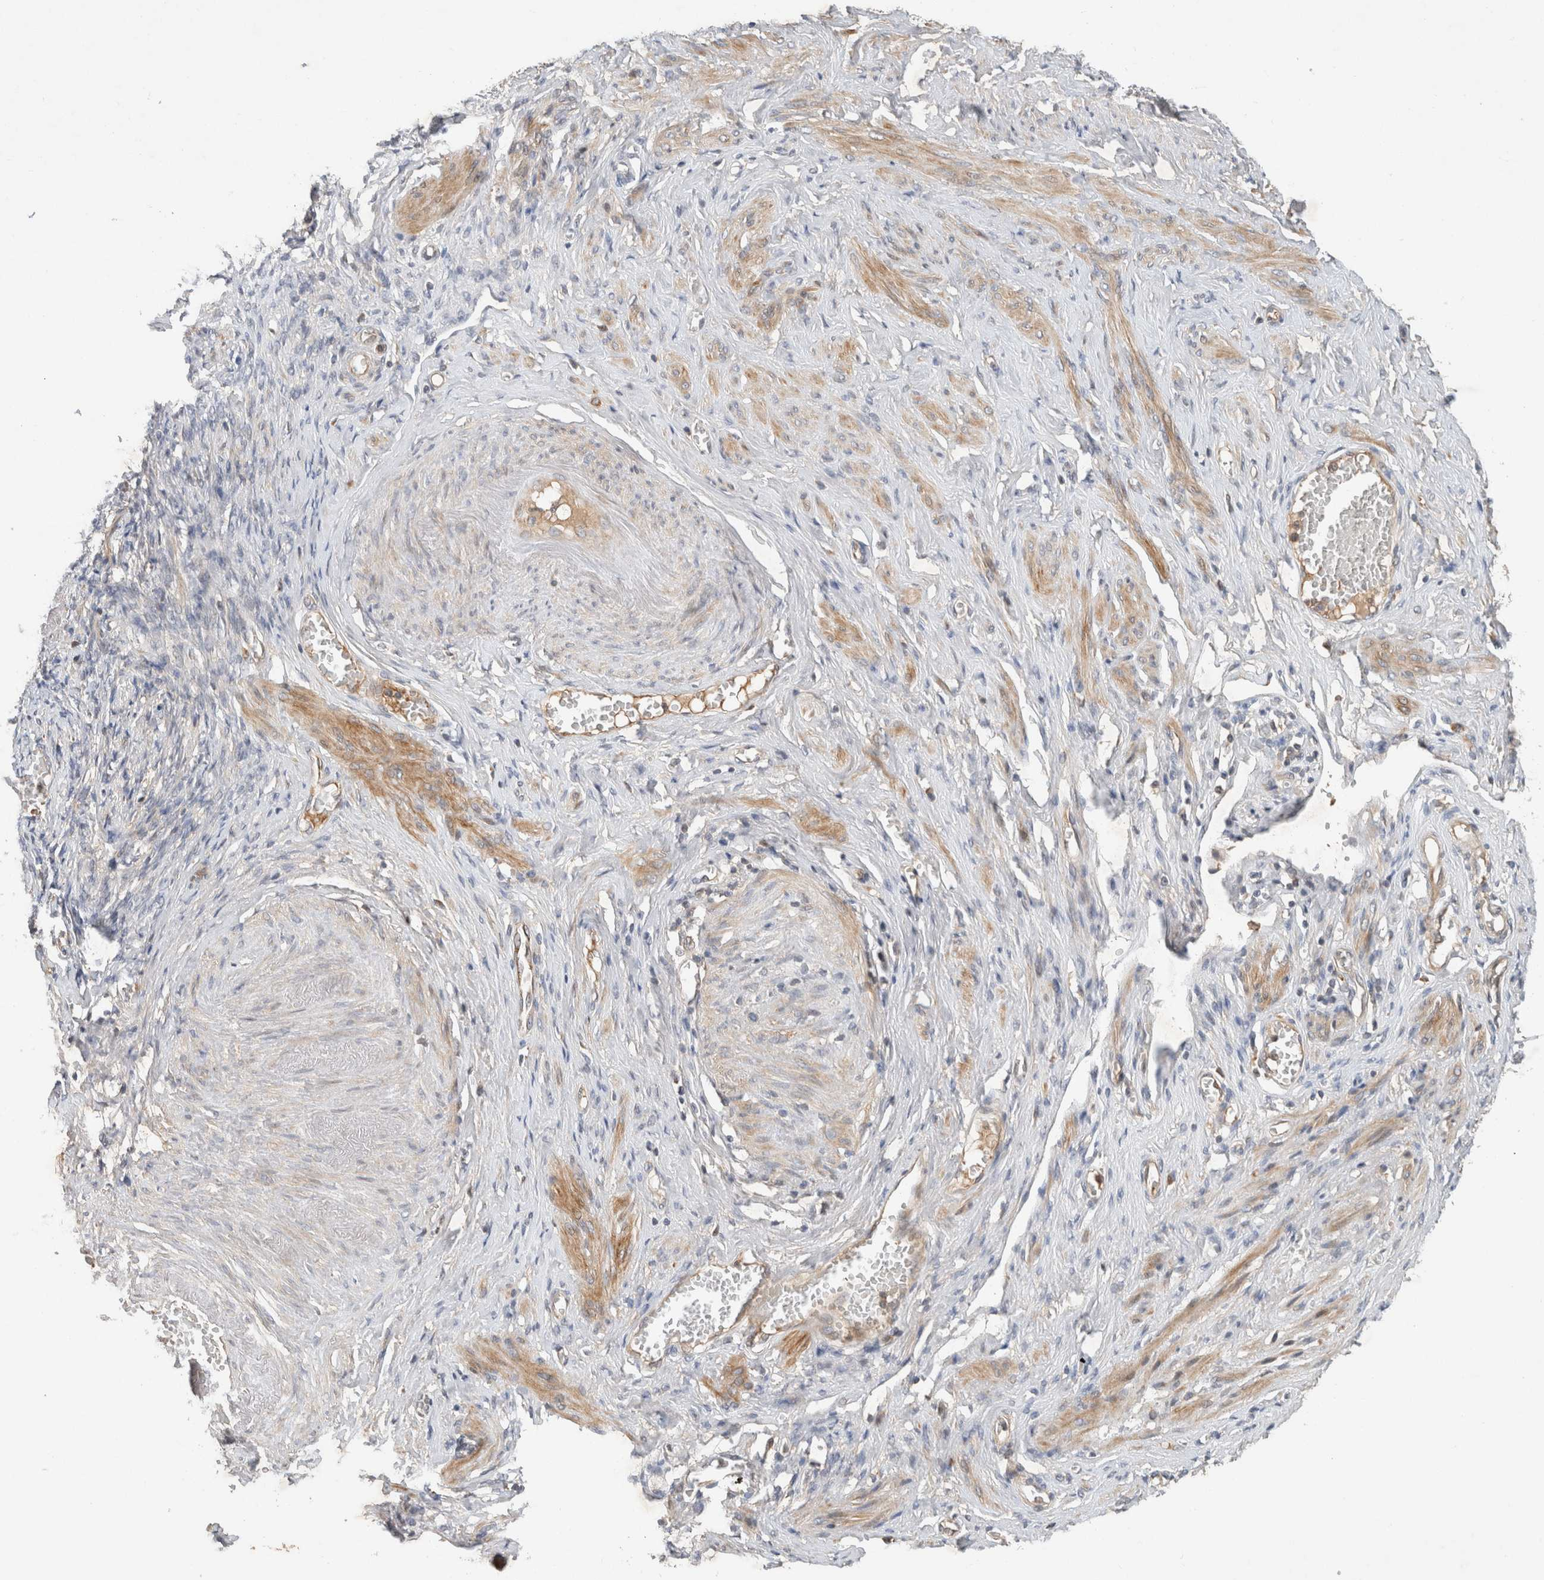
{"staining": {"intensity": "weak", "quantity": "<25%", "location": "cytoplasmic/membranous"}, "tissue": "adipose tissue", "cell_type": "Adipocytes", "image_type": "normal", "snomed": [{"axis": "morphology", "description": "Normal tissue, NOS"}, {"axis": "topography", "description": "Vascular tissue"}, {"axis": "topography", "description": "Fallopian tube"}, {"axis": "topography", "description": "Ovary"}], "caption": "This photomicrograph is of normal adipose tissue stained with immunohistochemistry to label a protein in brown with the nuclei are counter-stained blue. There is no positivity in adipocytes.", "gene": "ARMC9", "patient": {"sex": "female", "age": 67}}